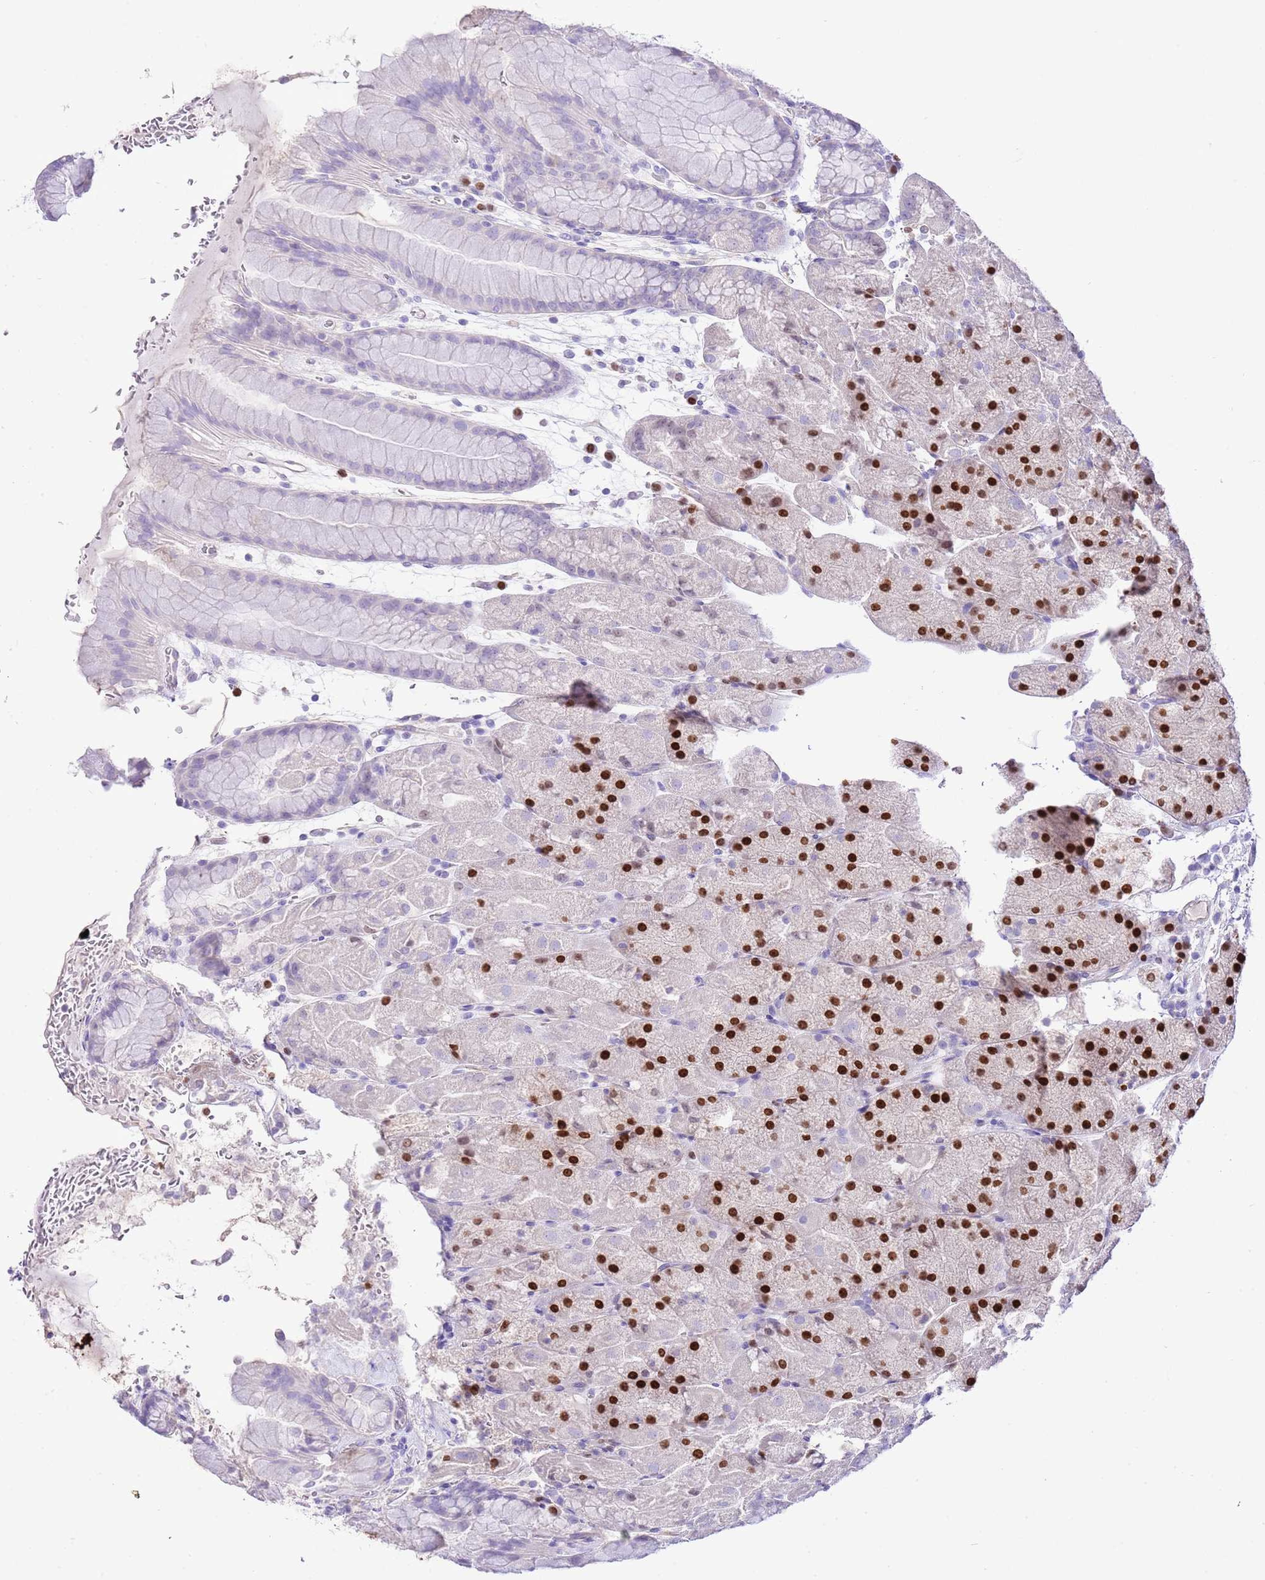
{"staining": {"intensity": "strong", "quantity": "25%-75%", "location": "nuclear"}, "tissue": "stomach", "cell_type": "Glandular cells", "image_type": "normal", "snomed": [{"axis": "morphology", "description": "Normal tissue, NOS"}, {"axis": "topography", "description": "Stomach, upper"}, {"axis": "topography", "description": "Stomach, lower"}], "caption": "Strong nuclear staining is identified in about 25%-75% of glandular cells in benign stomach.", "gene": "BHLHA15", "patient": {"sex": "male", "age": 67}}